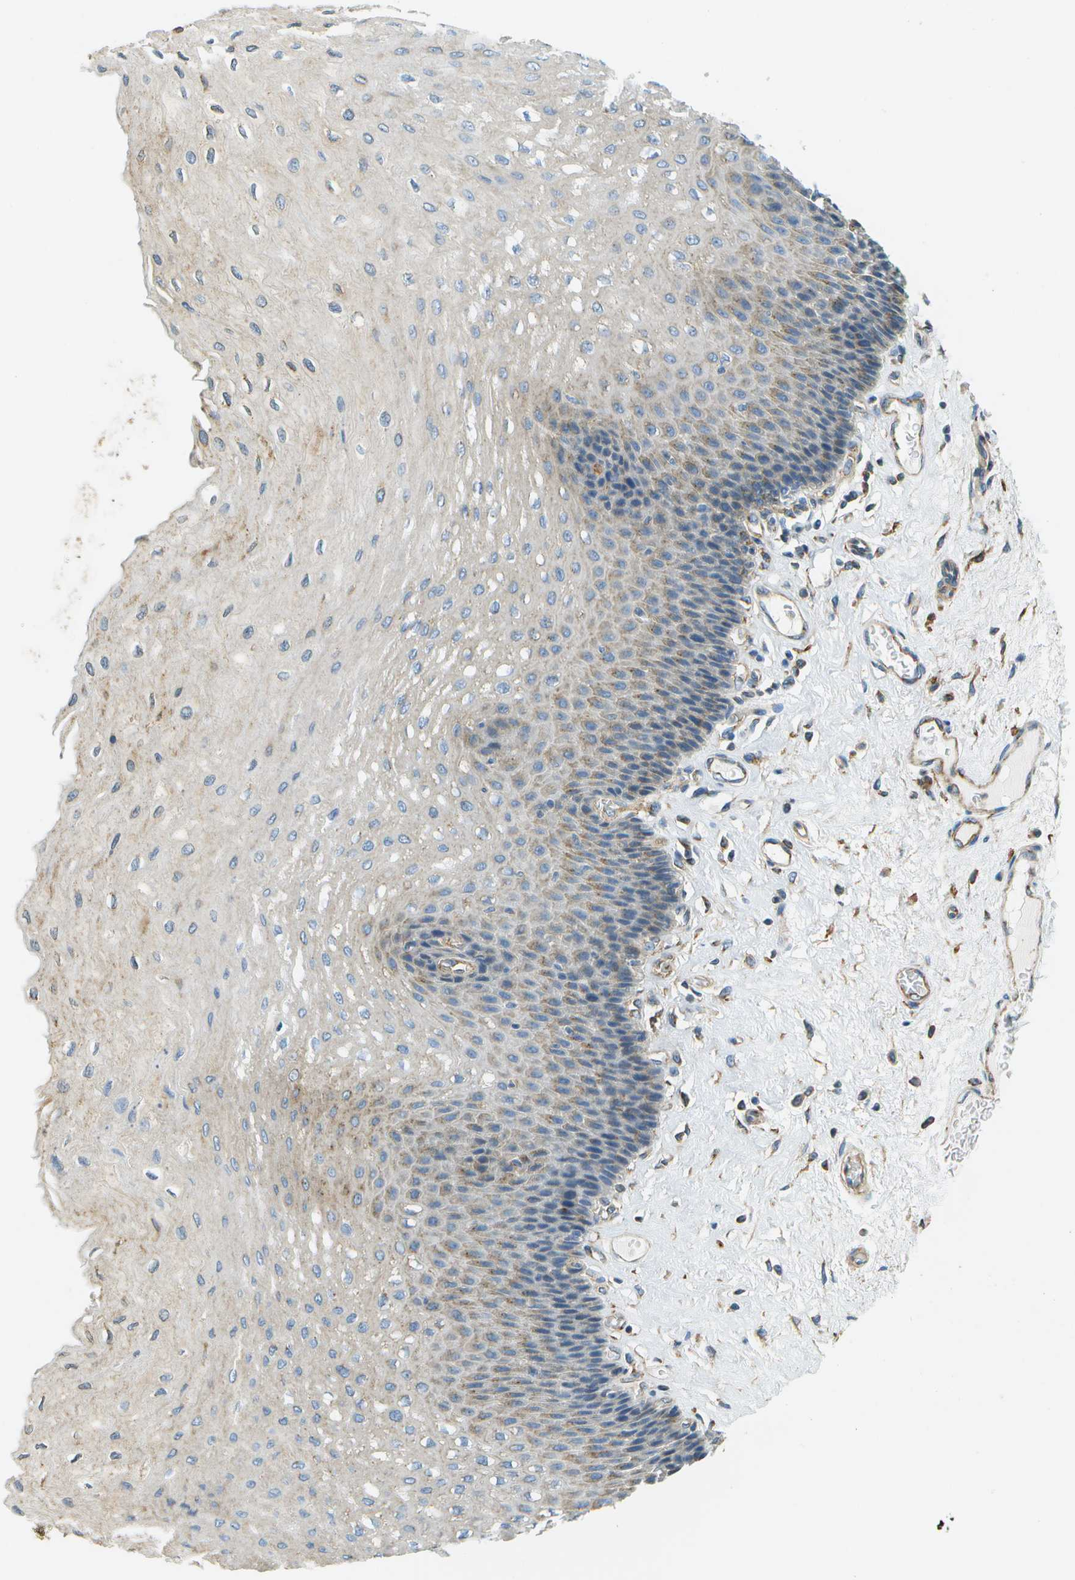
{"staining": {"intensity": "moderate", "quantity": "<25%", "location": "cytoplasmic/membranous"}, "tissue": "esophagus", "cell_type": "Squamous epithelial cells", "image_type": "normal", "snomed": [{"axis": "morphology", "description": "Normal tissue, NOS"}, {"axis": "topography", "description": "Esophagus"}], "caption": "Immunohistochemical staining of normal esophagus exhibits low levels of moderate cytoplasmic/membranous expression in approximately <25% of squamous epithelial cells. Ihc stains the protein of interest in brown and the nuclei are stained blue.", "gene": "CLTC", "patient": {"sex": "female", "age": 72}}